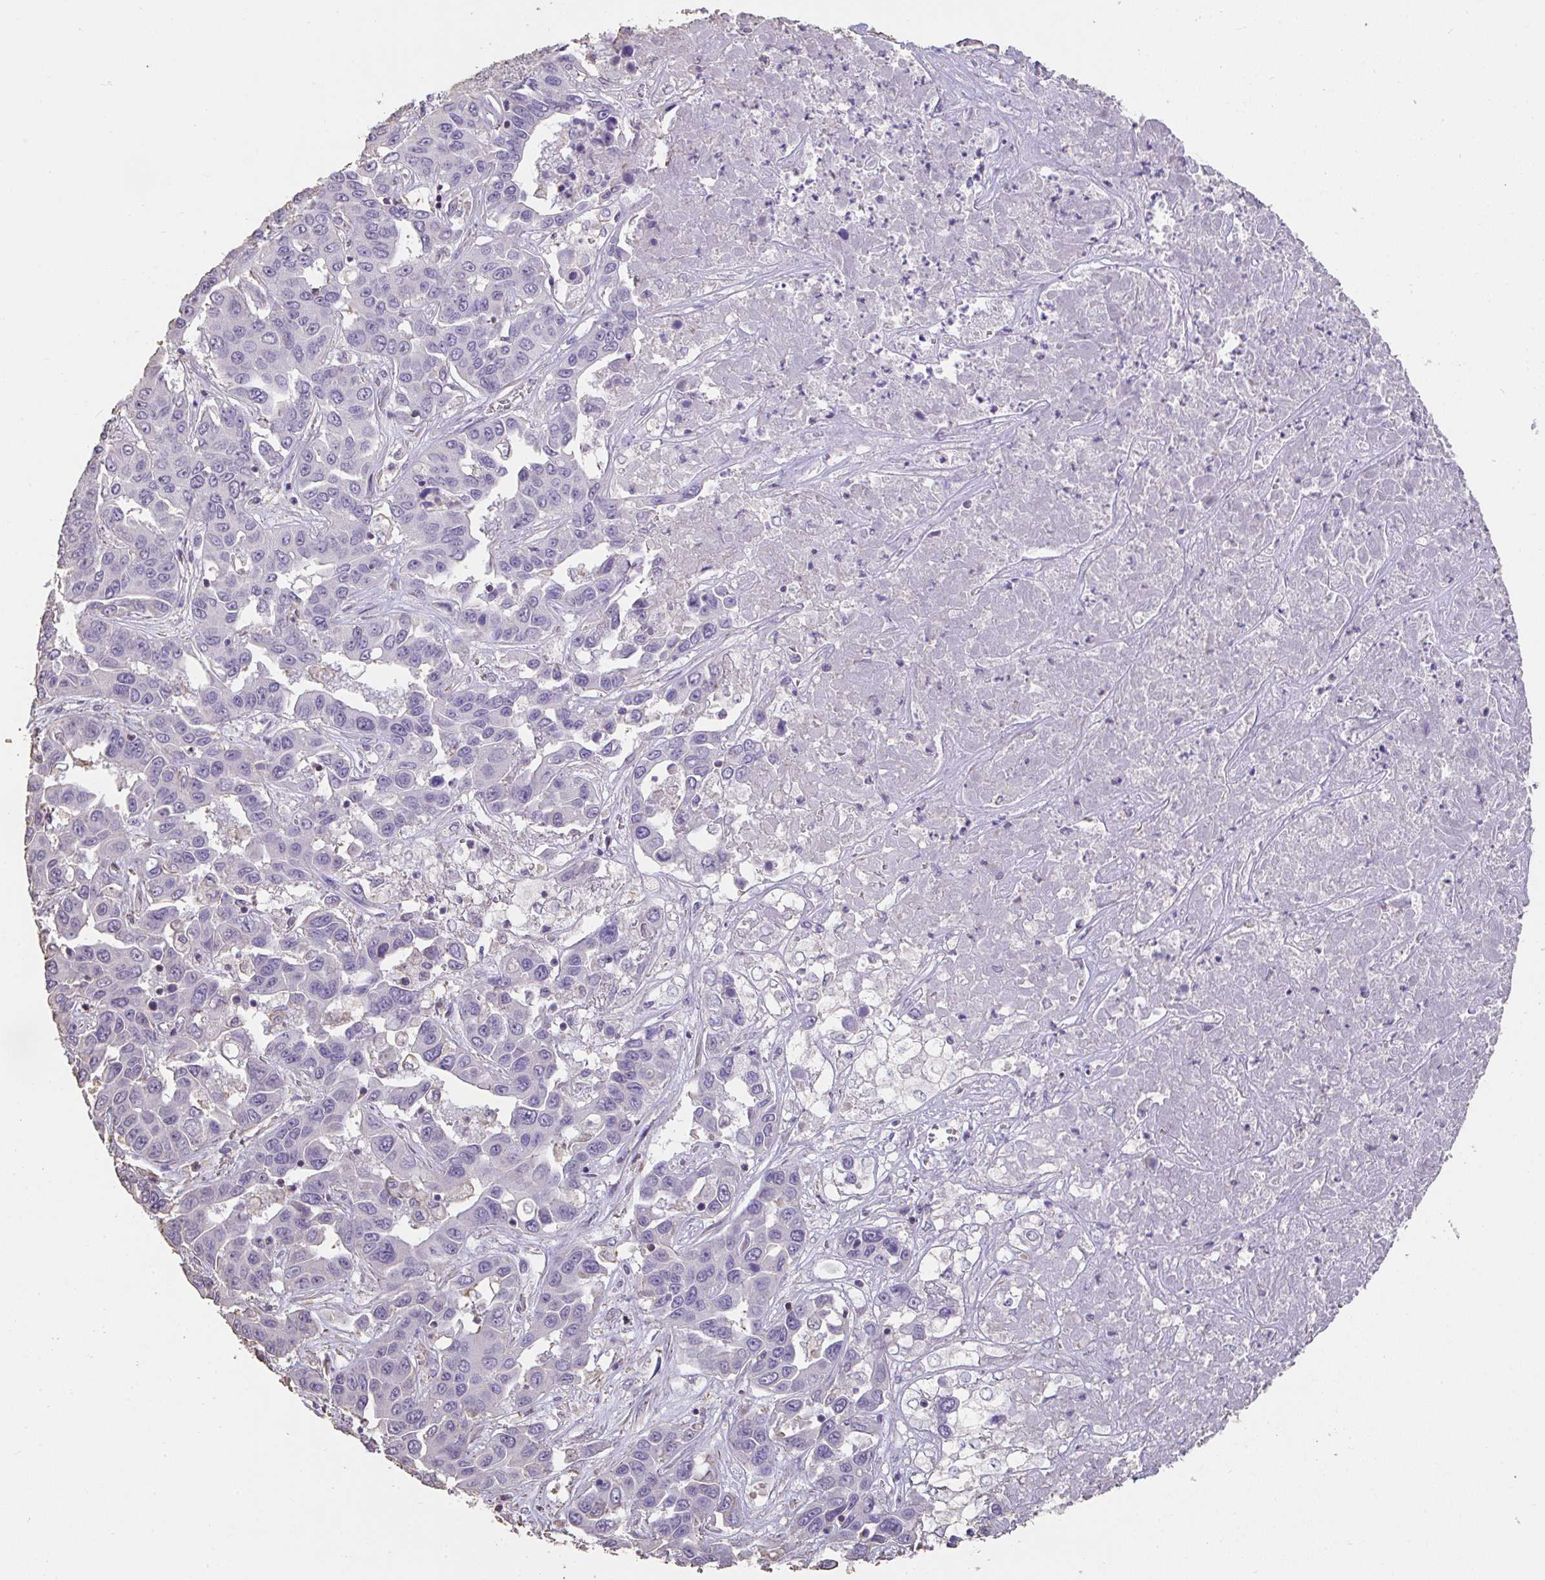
{"staining": {"intensity": "negative", "quantity": "none", "location": "none"}, "tissue": "liver cancer", "cell_type": "Tumor cells", "image_type": "cancer", "snomed": [{"axis": "morphology", "description": "Cholangiocarcinoma"}, {"axis": "topography", "description": "Liver"}], "caption": "Photomicrograph shows no significant protein staining in tumor cells of liver cancer (cholangiocarcinoma).", "gene": "IL23R", "patient": {"sex": "female", "age": 52}}